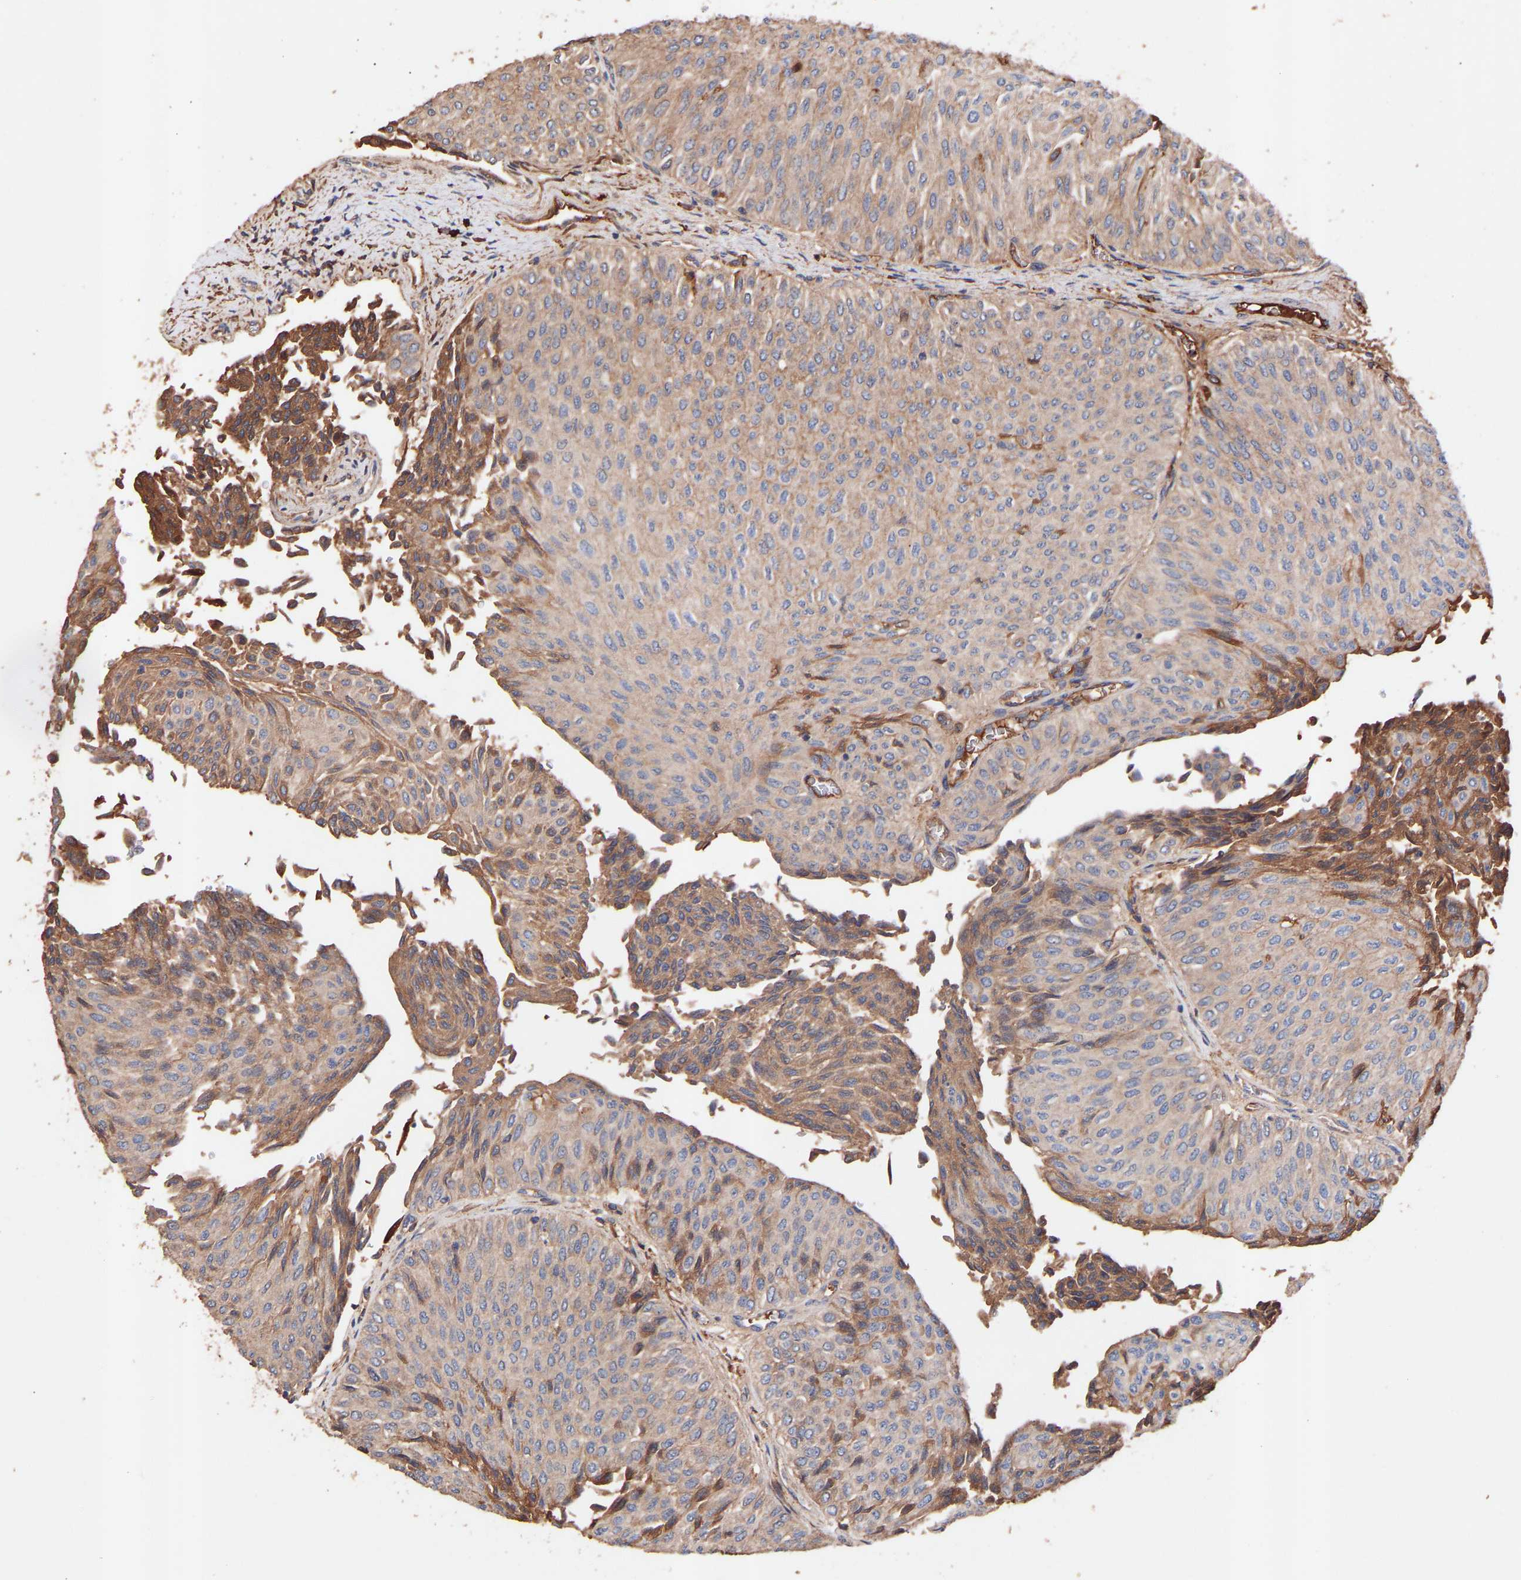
{"staining": {"intensity": "moderate", "quantity": ">75%", "location": "cytoplasmic/membranous"}, "tissue": "urothelial cancer", "cell_type": "Tumor cells", "image_type": "cancer", "snomed": [{"axis": "morphology", "description": "Urothelial carcinoma, Low grade"}, {"axis": "topography", "description": "Urinary bladder"}], "caption": "Urothelial carcinoma (low-grade) stained with DAB (3,3'-diaminobenzidine) immunohistochemistry (IHC) shows medium levels of moderate cytoplasmic/membranous positivity in approximately >75% of tumor cells.", "gene": "TMEM268", "patient": {"sex": "male", "age": 78}}